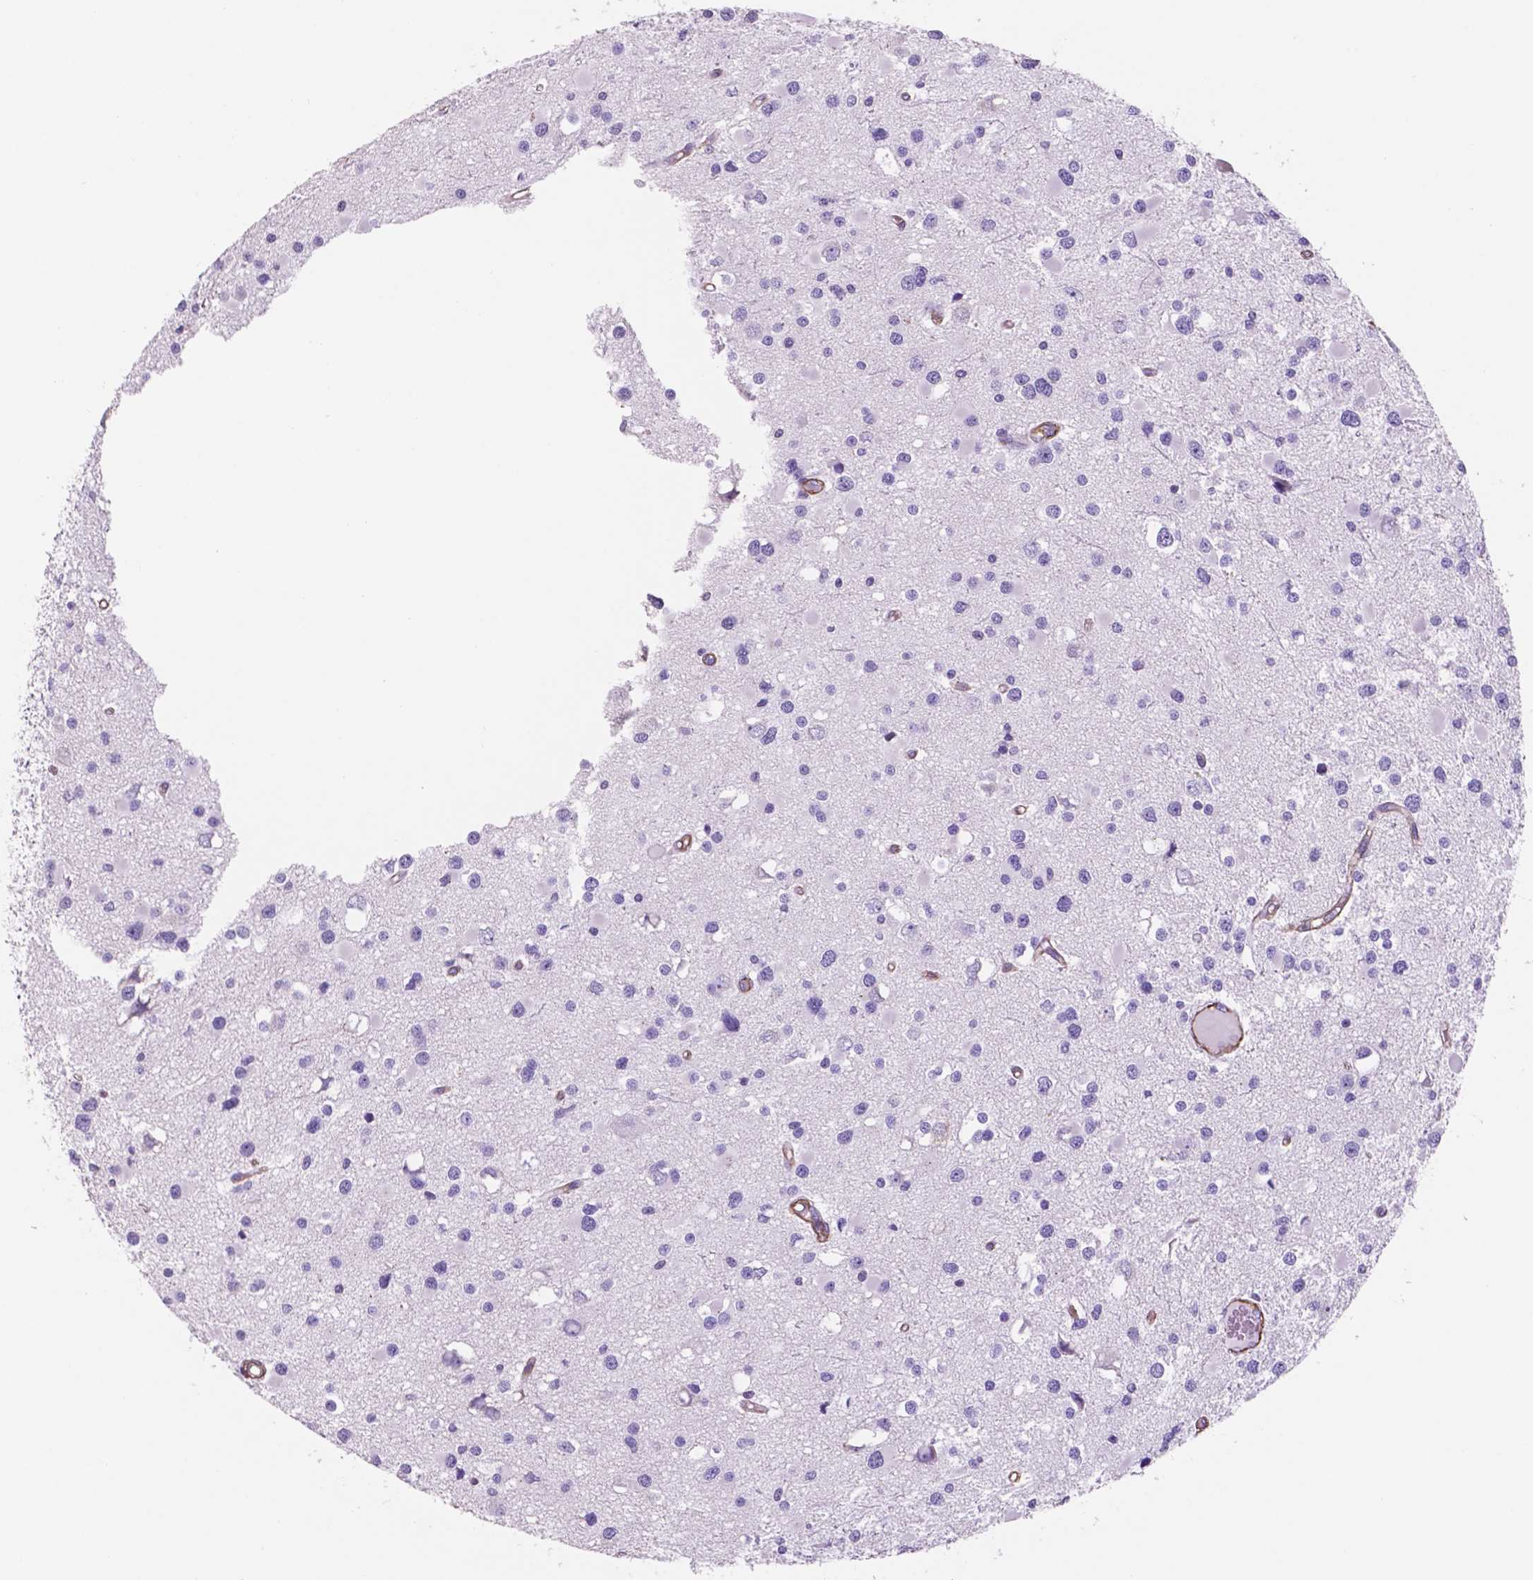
{"staining": {"intensity": "negative", "quantity": "none", "location": "none"}, "tissue": "glioma", "cell_type": "Tumor cells", "image_type": "cancer", "snomed": [{"axis": "morphology", "description": "Glioma, malignant, High grade"}, {"axis": "topography", "description": "Brain"}], "caption": "A micrograph of human malignant glioma (high-grade) is negative for staining in tumor cells. (Stains: DAB (3,3'-diaminobenzidine) IHC with hematoxylin counter stain, Microscopy: brightfield microscopy at high magnification).", "gene": "TOR2A", "patient": {"sex": "male", "age": 54}}